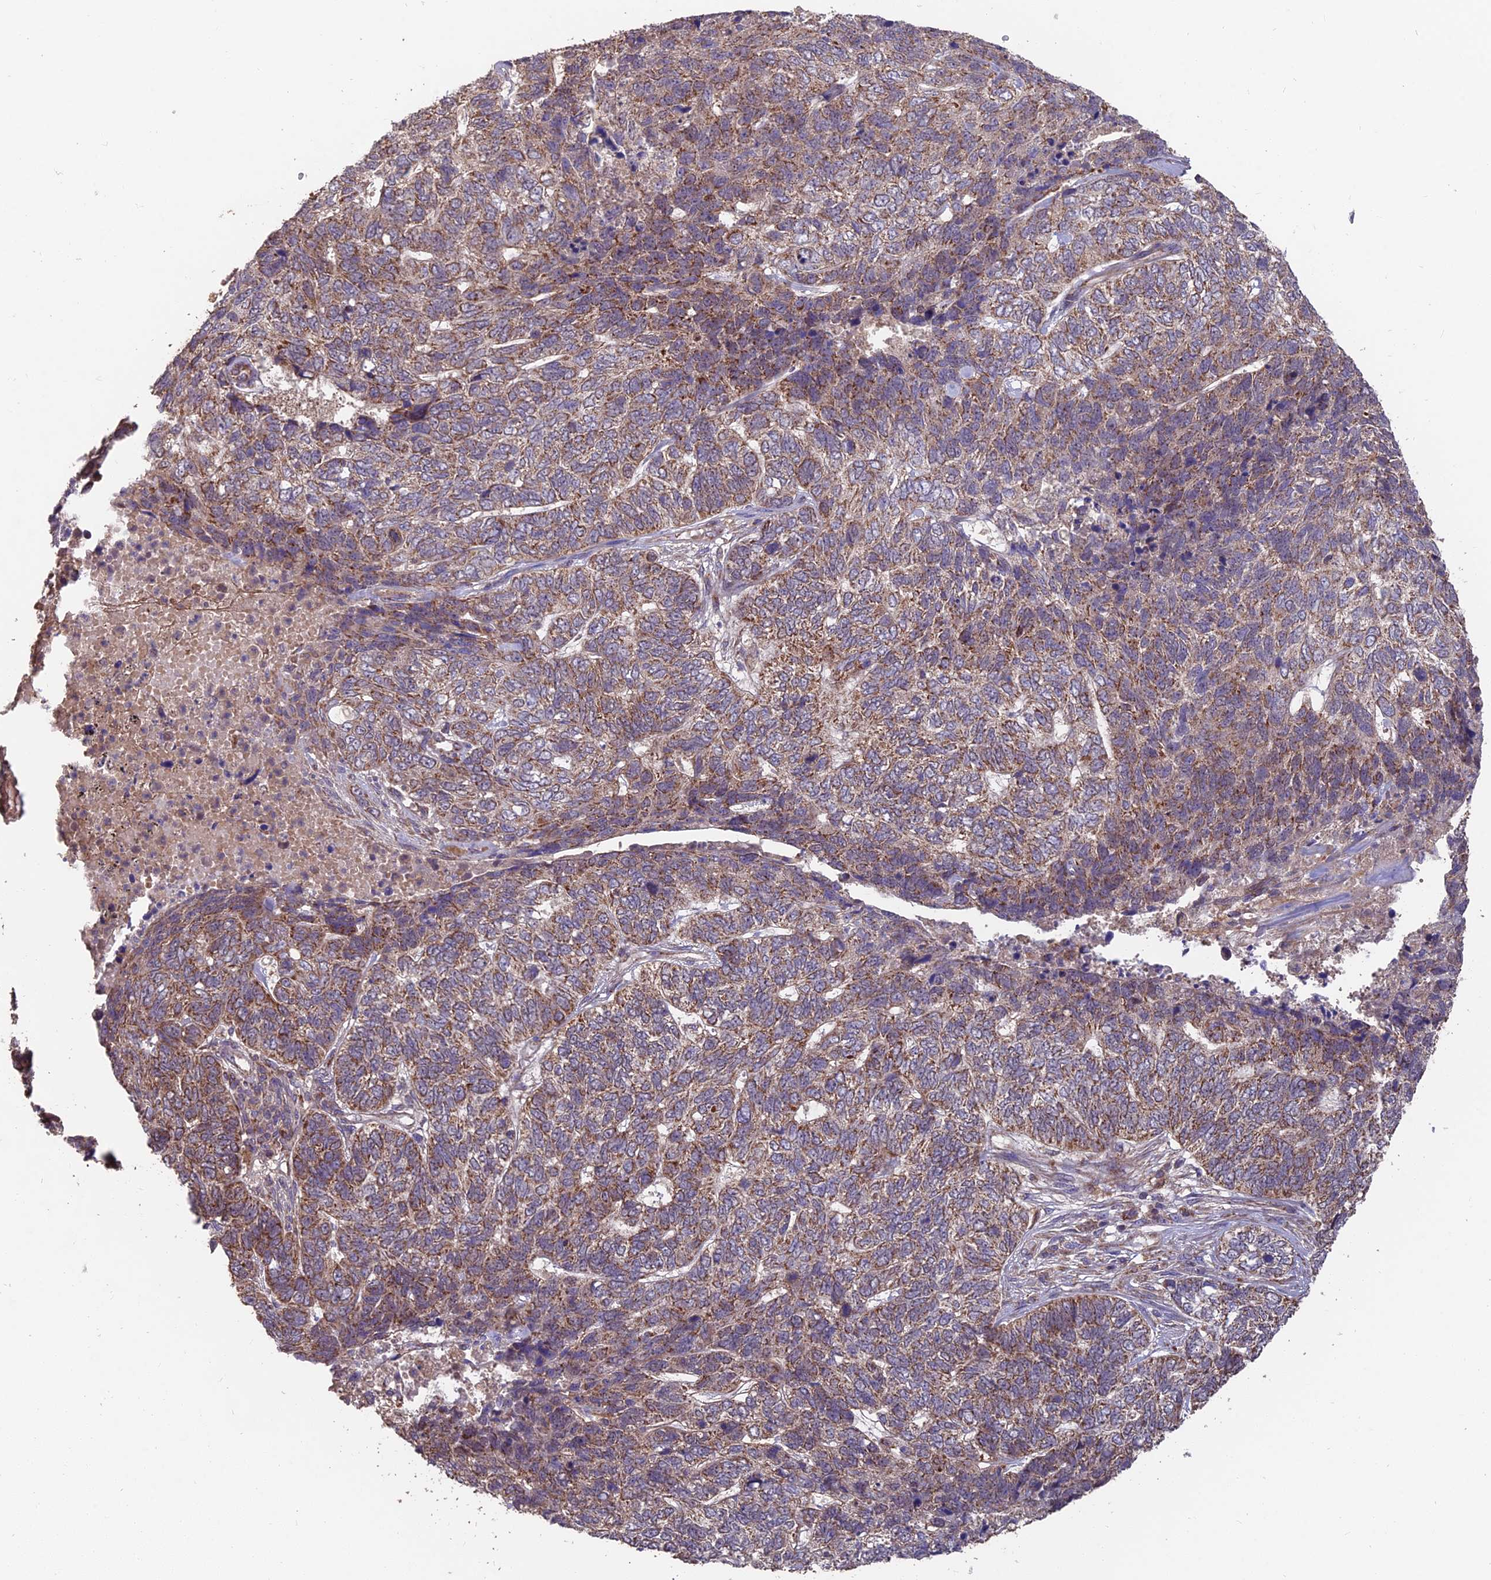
{"staining": {"intensity": "moderate", "quantity": "25%-75%", "location": "cytoplasmic/membranous"}, "tissue": "skin cancer", "cell_type": "Tumor cells", "image_type": "cancer", "snomed": [{"axis": "morphology", "description": "Basal cell carcinoma"}, {"axis": "topography", "description": "Skin"}], "caption": "Immunohistochemistry (DAB) staining of basal cell carcinoma (skin) exhibits moderate cytoplasmic/membranous protein positivity in approximately 25%-75% of tumor cells.", "gene": "IFT22", "patient": {"sex": "female", "age": 65}}